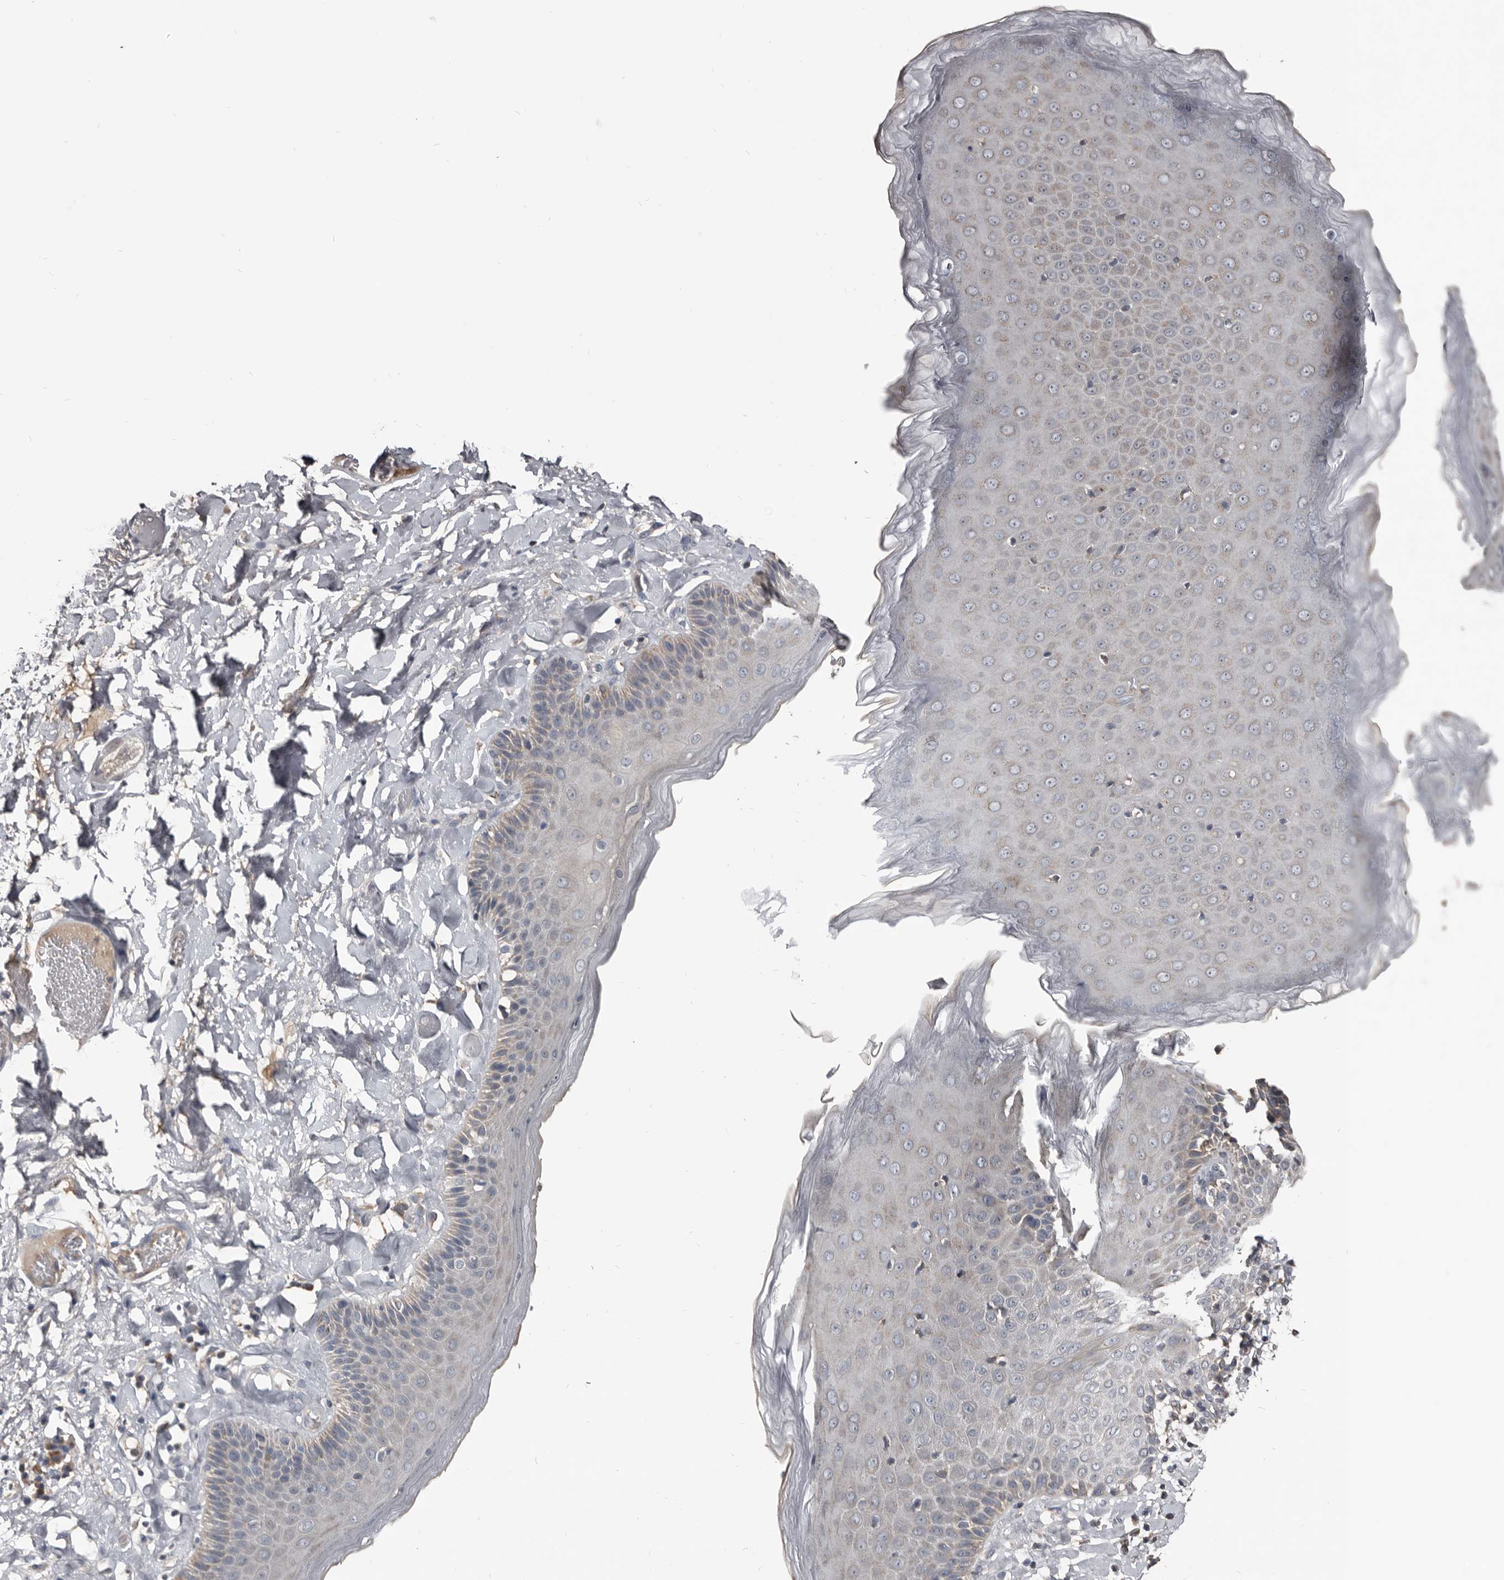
{"staining": {"intensity": "moderate", "quantity": "<25%", "location": "cytoplasmic/membranous"}, "tissue": "skin", "cell_type": "Epidermal cells", "image_type": "normal", "snomed": [{"axis": "morphology", "description": "Normal tissue, NOS"}, {"axis": "topography", "description": "Anal"}], "caption": "Benign skin shows moderate cytoplasmic/membranous expression in approximately <25% of epidermal cells, visualized by immunohistochemistry.", "gene": "GREB1", "patient": {"sex": "male", "age": 69}}